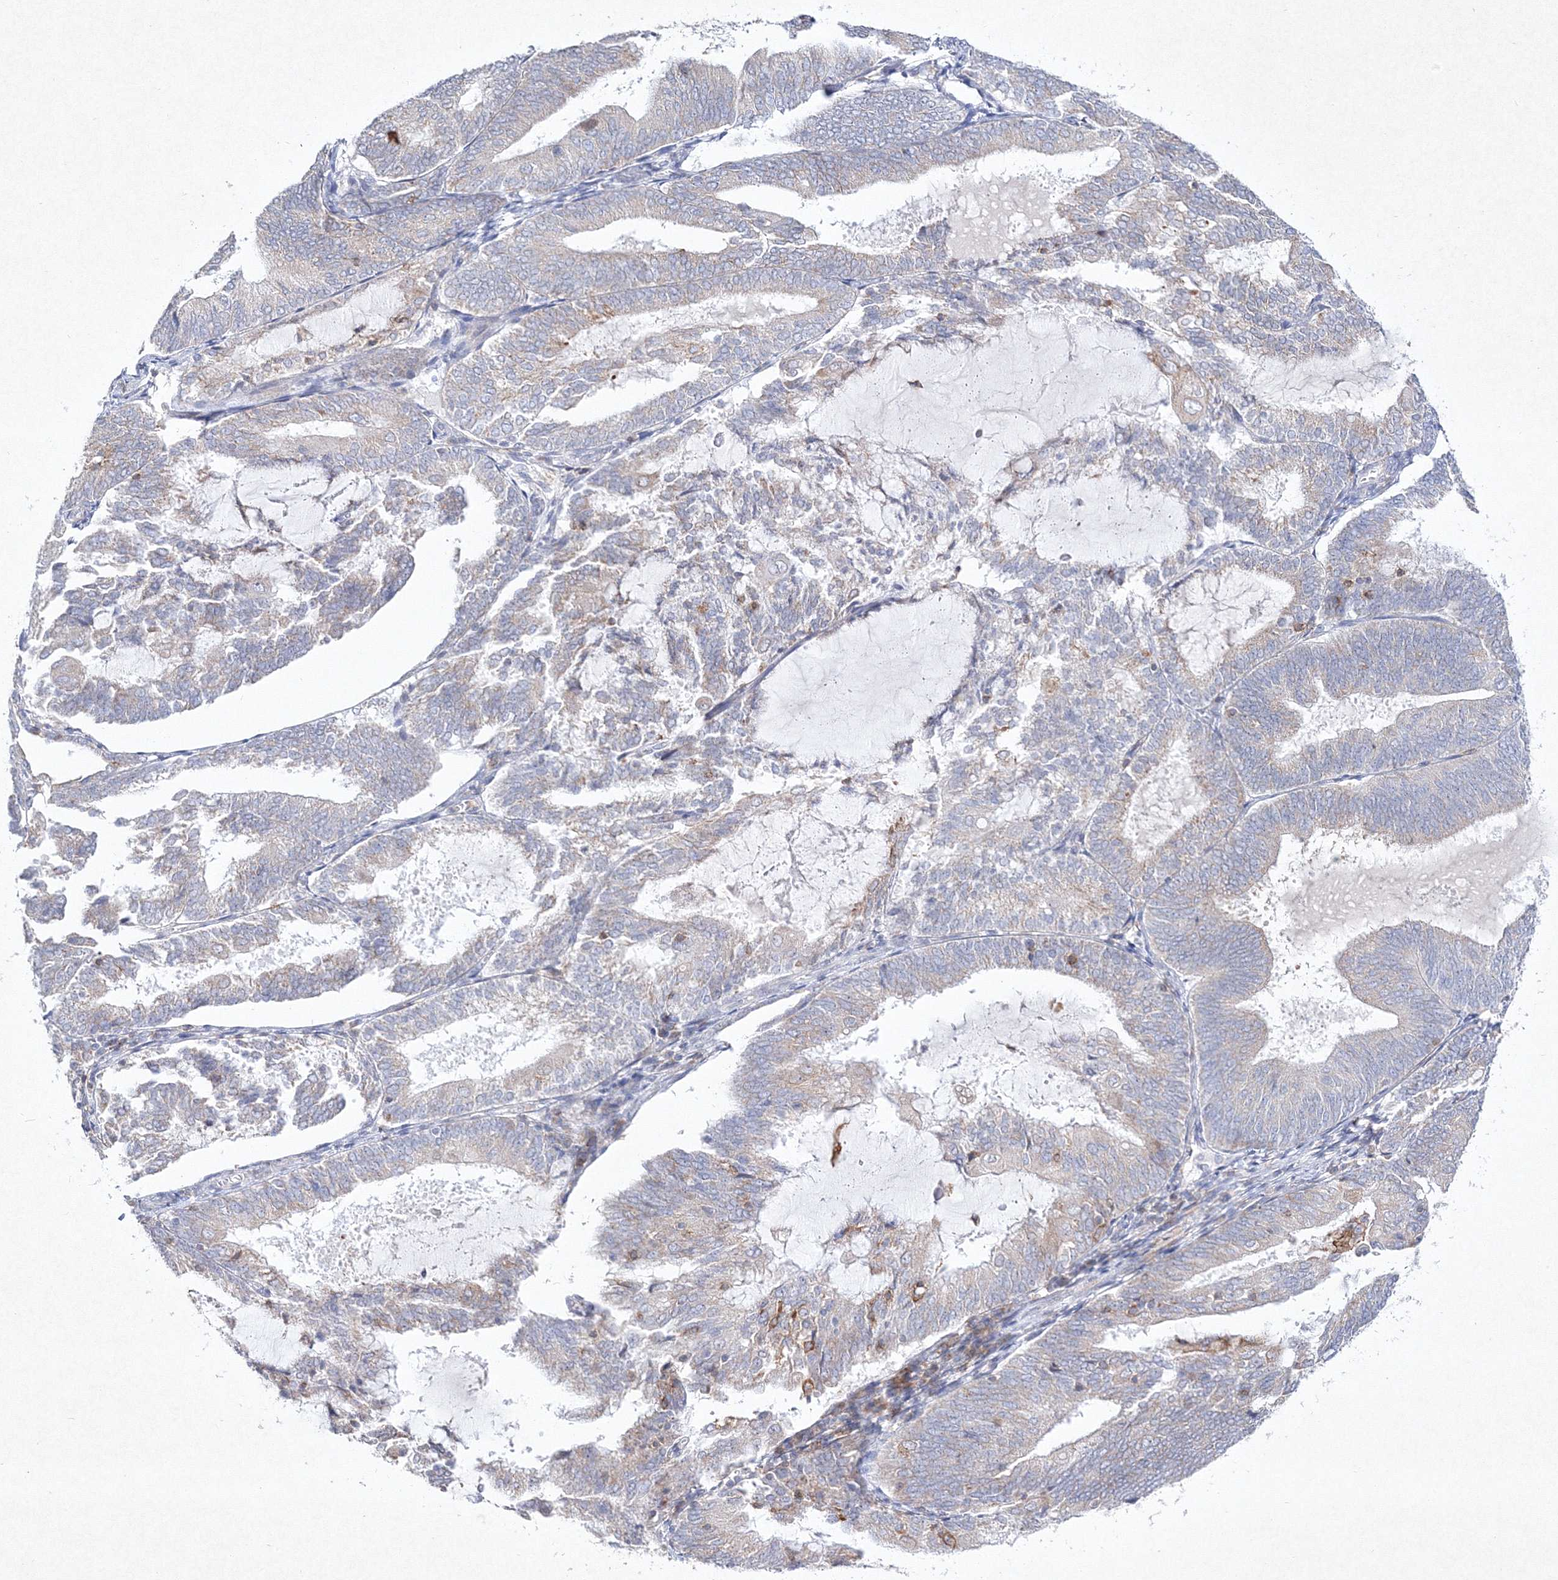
{"staining": {"intensity": "weak", "quantity": "<25%", "location": "cytoplasmic/membranous"}, "tissue": "endometrial cancer", "cell_type": "Tumor cells", "image_type": "cancer", "snomed": [{"axis": "morphology", "description": "Adenocarcinoma, NOS"}, {"axis": "topography", "description": "Endometrium"}], "caption": "A high-resolution histopathology image shows IHC staining of adenocarcinoma (endometrial), which displays no significant staining in tumor cells.", "gene": "HCST", "patient": {"sex": "female", "age": 81}}